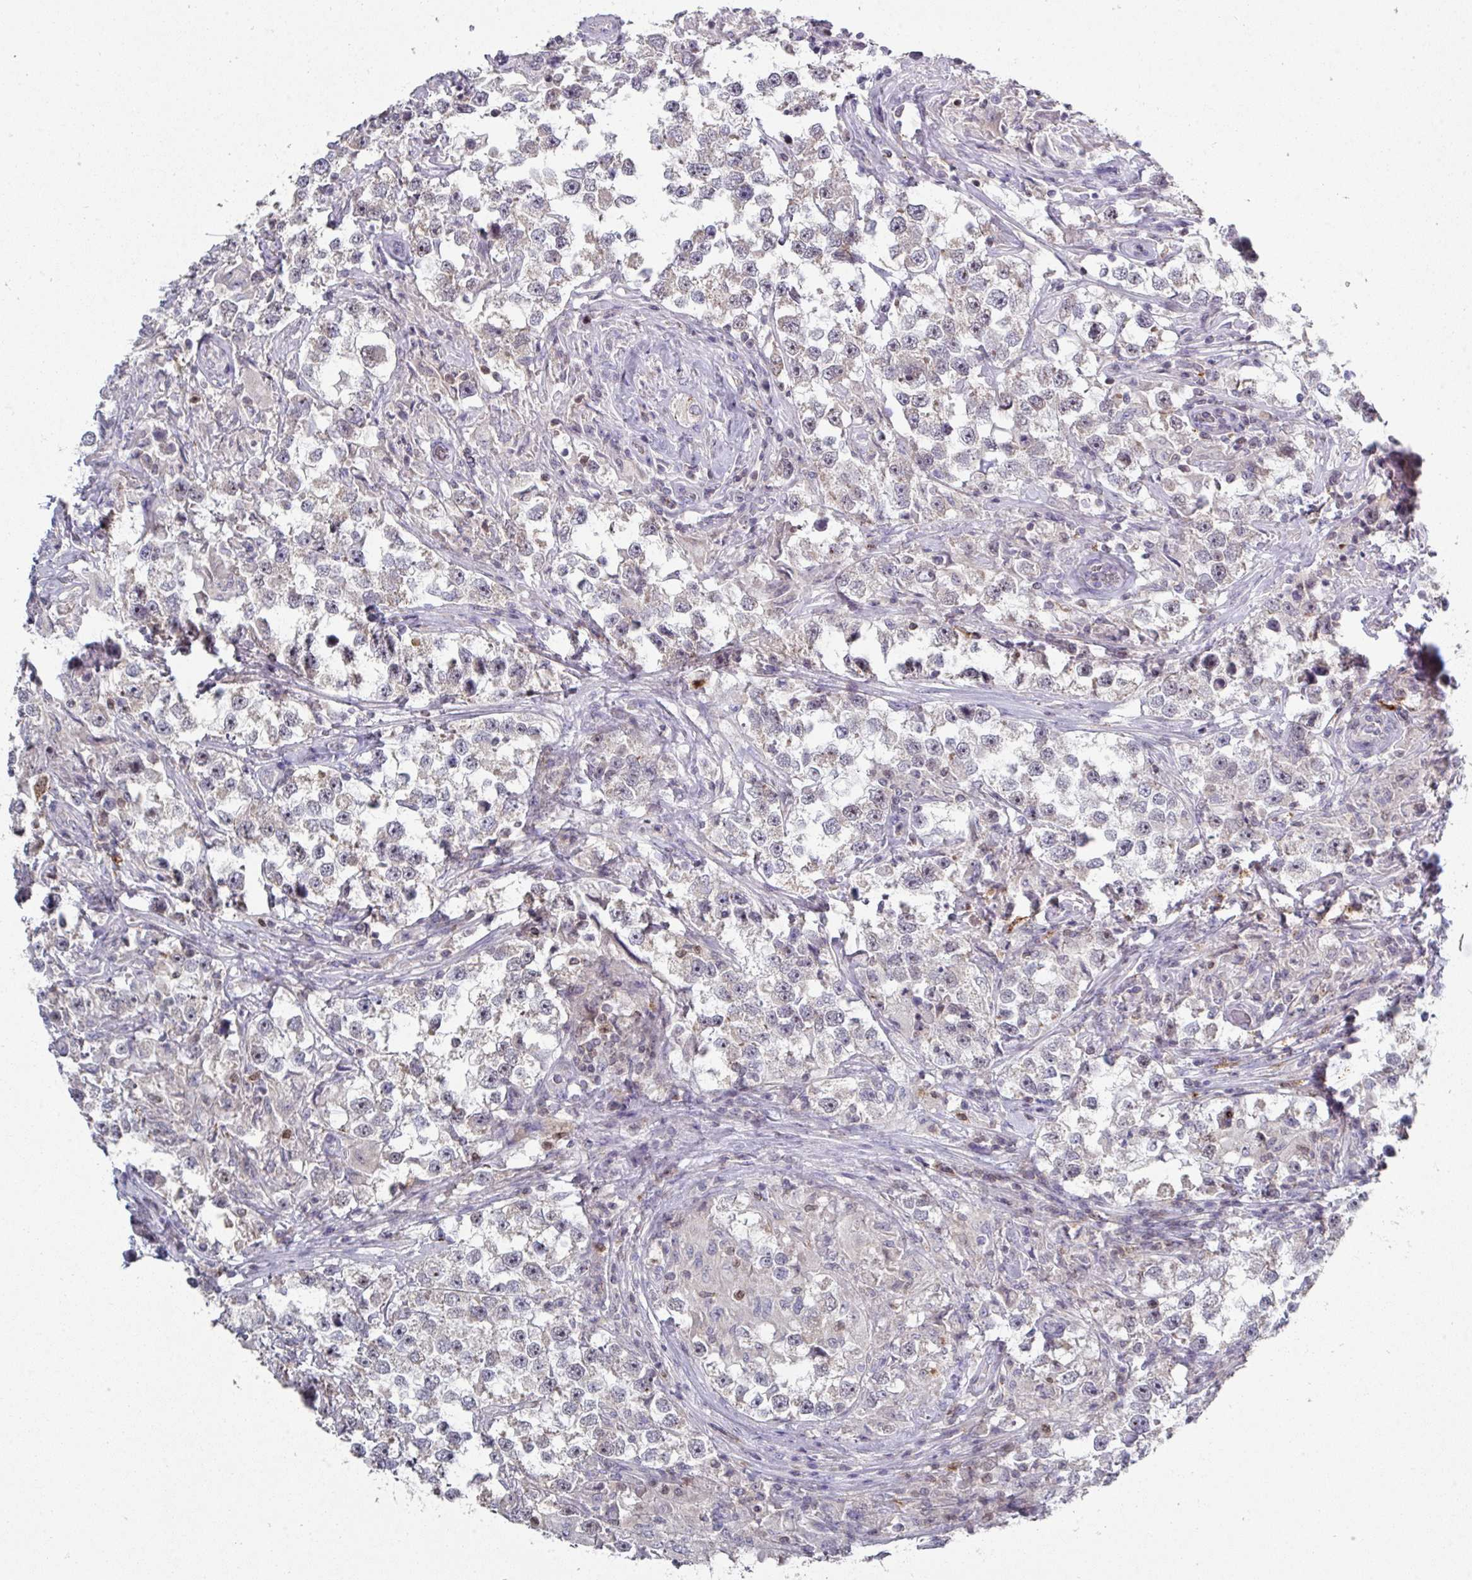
{"staining": {"intensity": "negative", "quantity": "none", "location": "none"}, "tissue": "testis cancer", "cell_type": "Tumor cells", "image_type": "cancer", "snomed": [{"axis": "morphology", "description": "Seminoma, NOS"}, {"axis": "topography", "description": "Testis"}], "caption": "Immunohistochemical staining of human testis seminoma demonstrates no significant expression in tumor cells.", "gene": "DCAF12L2", "patient": {"sex": "male", "age": 46}}